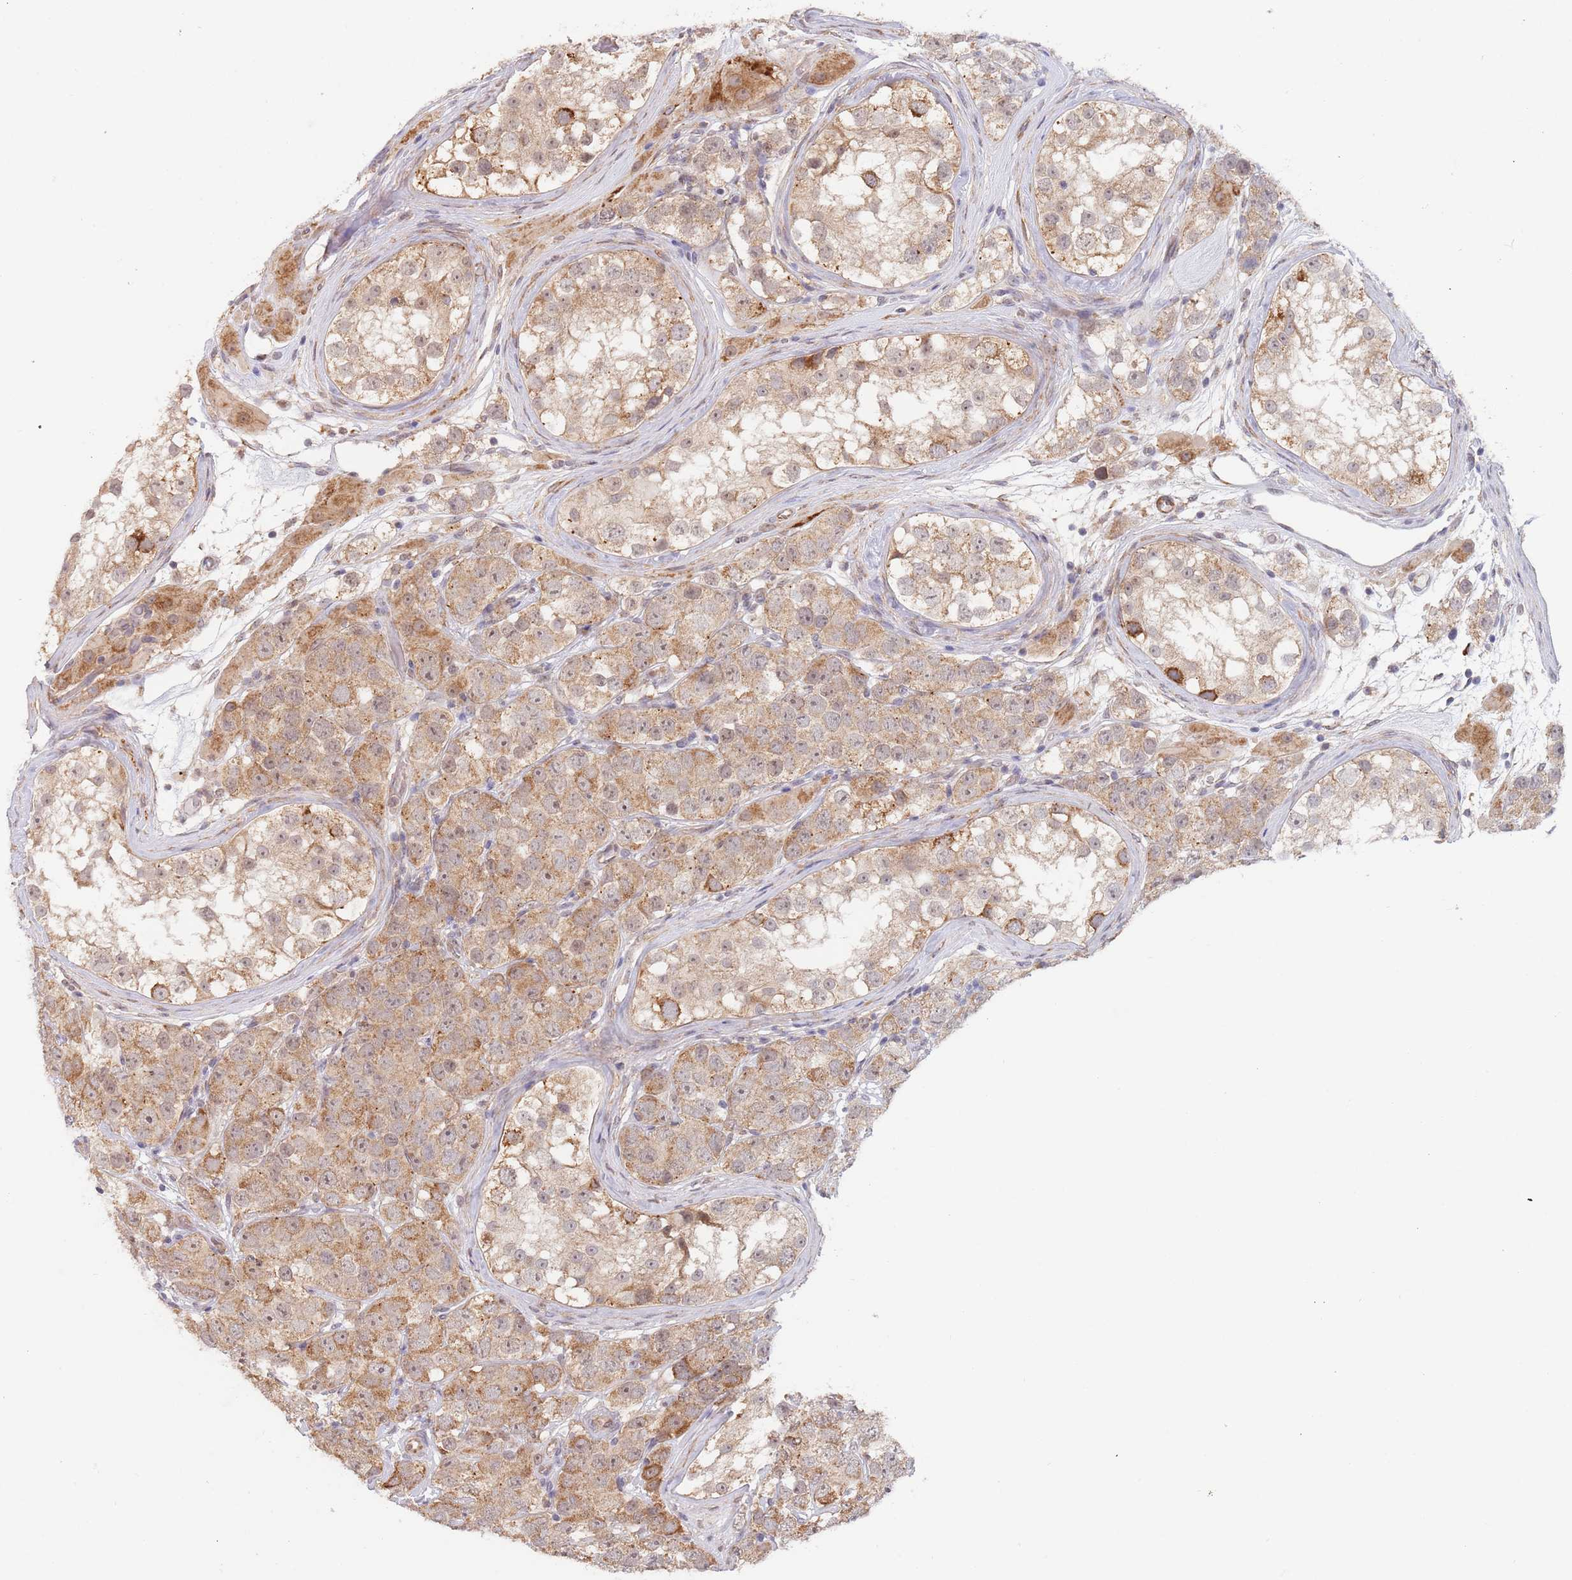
{"staining": {"intensity": "moderate", "quantity": ">75%", "location": "cytoplasmic/membranous"}, "tissue": "testis cancer", "cell_type": "Tumor cells", "image_type": "cancer", "snomed": [{"axis": "morphology", "description": "Seminoma, NOS"}, {"axis": "topography", "description": "Testis"}], "caption": "The micrograph exhibits immunohistochemical staining of seminoma (testis). There is moderate cytoplasmic/membranous expression is appreciated in about >75% of tumor cells.", "gene": "UQCC3", "patient": {"sex": "male", "age": 28}}